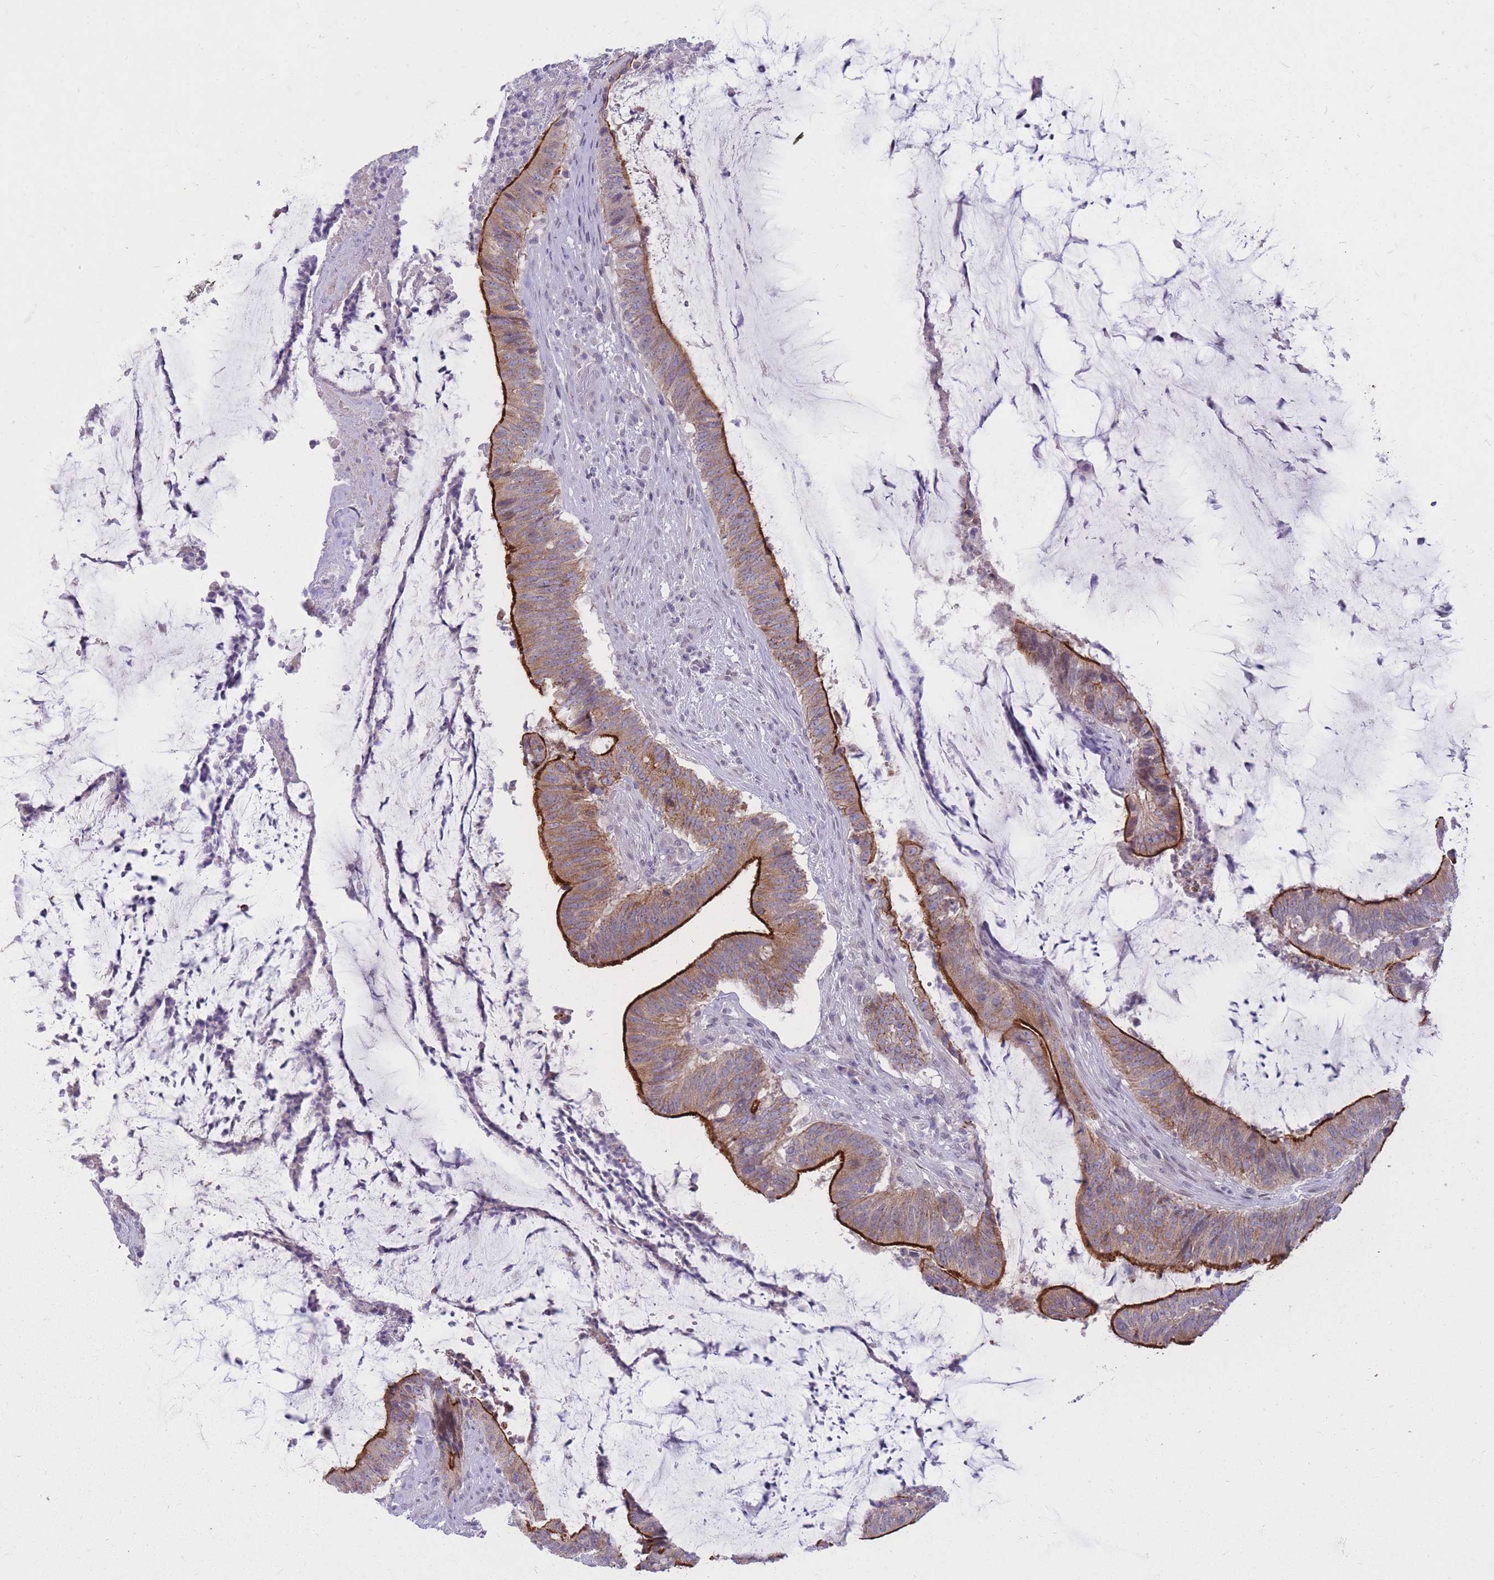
{"staining": {"intensity": "strong", "quantity": "25%-75%", "location": "cytoplasmic/membranous"}, "tissue": "colorectal cancer", "cell_type": "Tumor cells", "image_type": "cancer", "snomed": [{"axis": "morphology", "description": "Adenocarcinoma, NOS"}, {"axis": "topography", "description": "Colon"}], "caption": "Protein staining demonstrates strong cytoplasmic/membranous staining in about 25%-75% of tumor cells in colorectal cancer.", "gene": "HOOK2", "patient": {"sex": "female", "age": 43}}